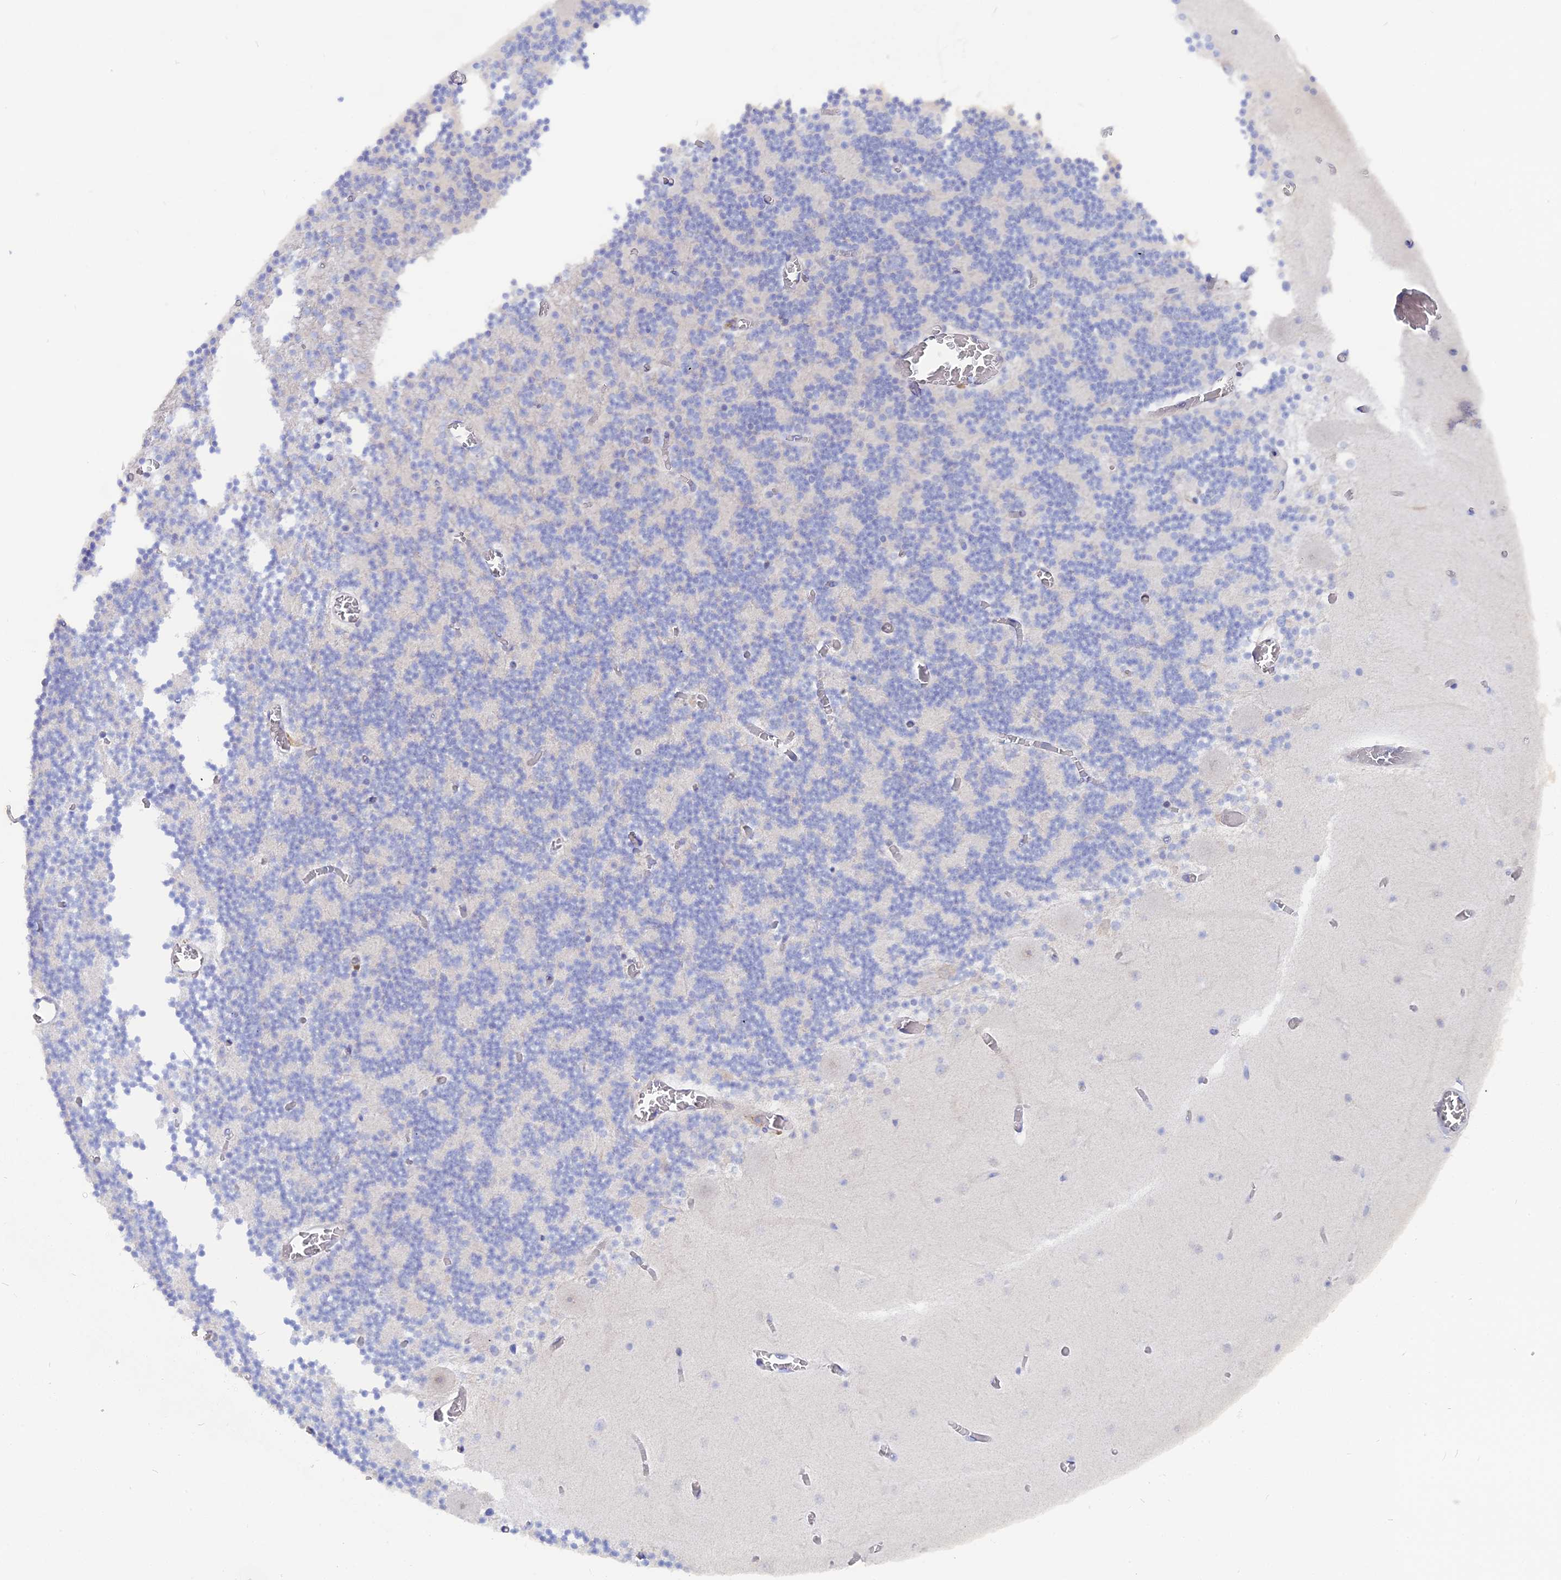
{"staining": {"intensity": "negative", "quantity": "none", "location": "none"}, "tissue": "cerebellum", "cell_type": "Cells in granular layer", "image_type": "normal", "snomed": [{"axis": "morphology", "description": "Normal tissue, NOS"}, {"axis": "topography", "description": "Cerebellum"}], "caption": "Immunohistochemistry histopathology image of benign human cerebellum stained for a protein (brown), which demonstrates no expression in cells in granular layer.", "gene": "DACT3", "patient": {"sex": "female", "age": 28}}